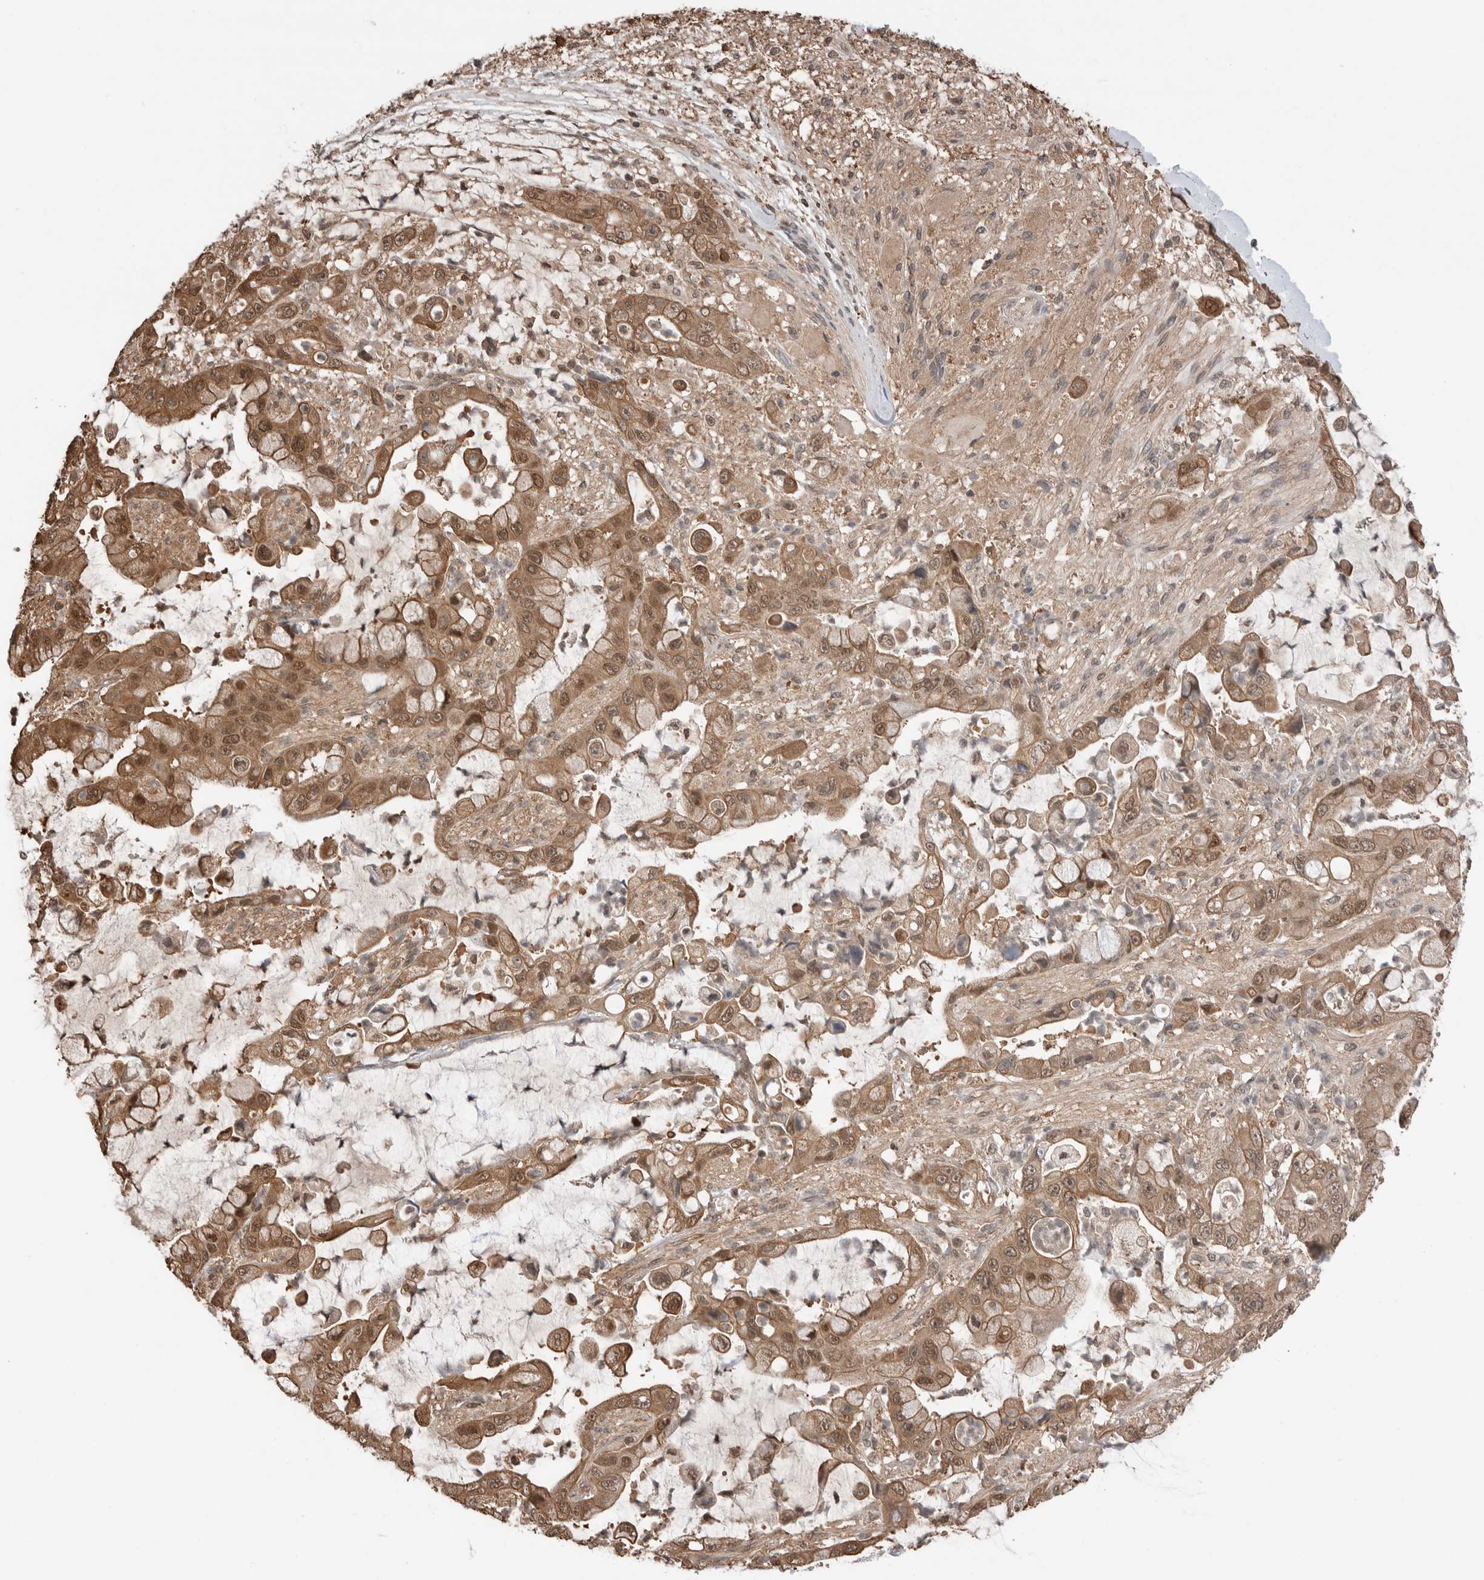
{"staining": {"intensity": "moderate", "quantity": ">75%", "location": "cytoplasmic/membranous,nuclear"}, "tissue": "liver cancer", "cell_type": "Tumor cells", "image_type": "cancer", "snomed": [{"axis": "morphology", "description": "Cholangiocarcinoma"}, {"axis": "topography", "description": "Liver"}], "caption": "An immunohistochemistry image of tumor tissue is shown. Protein staining in brown labels moderate cytoplasmic/membranous and nuclear positivity in liver cancer (cholangiocarcinoma) within tumor cells.", "gene": "PEAK1", "patient": {"sex": "female", "age": 54}}